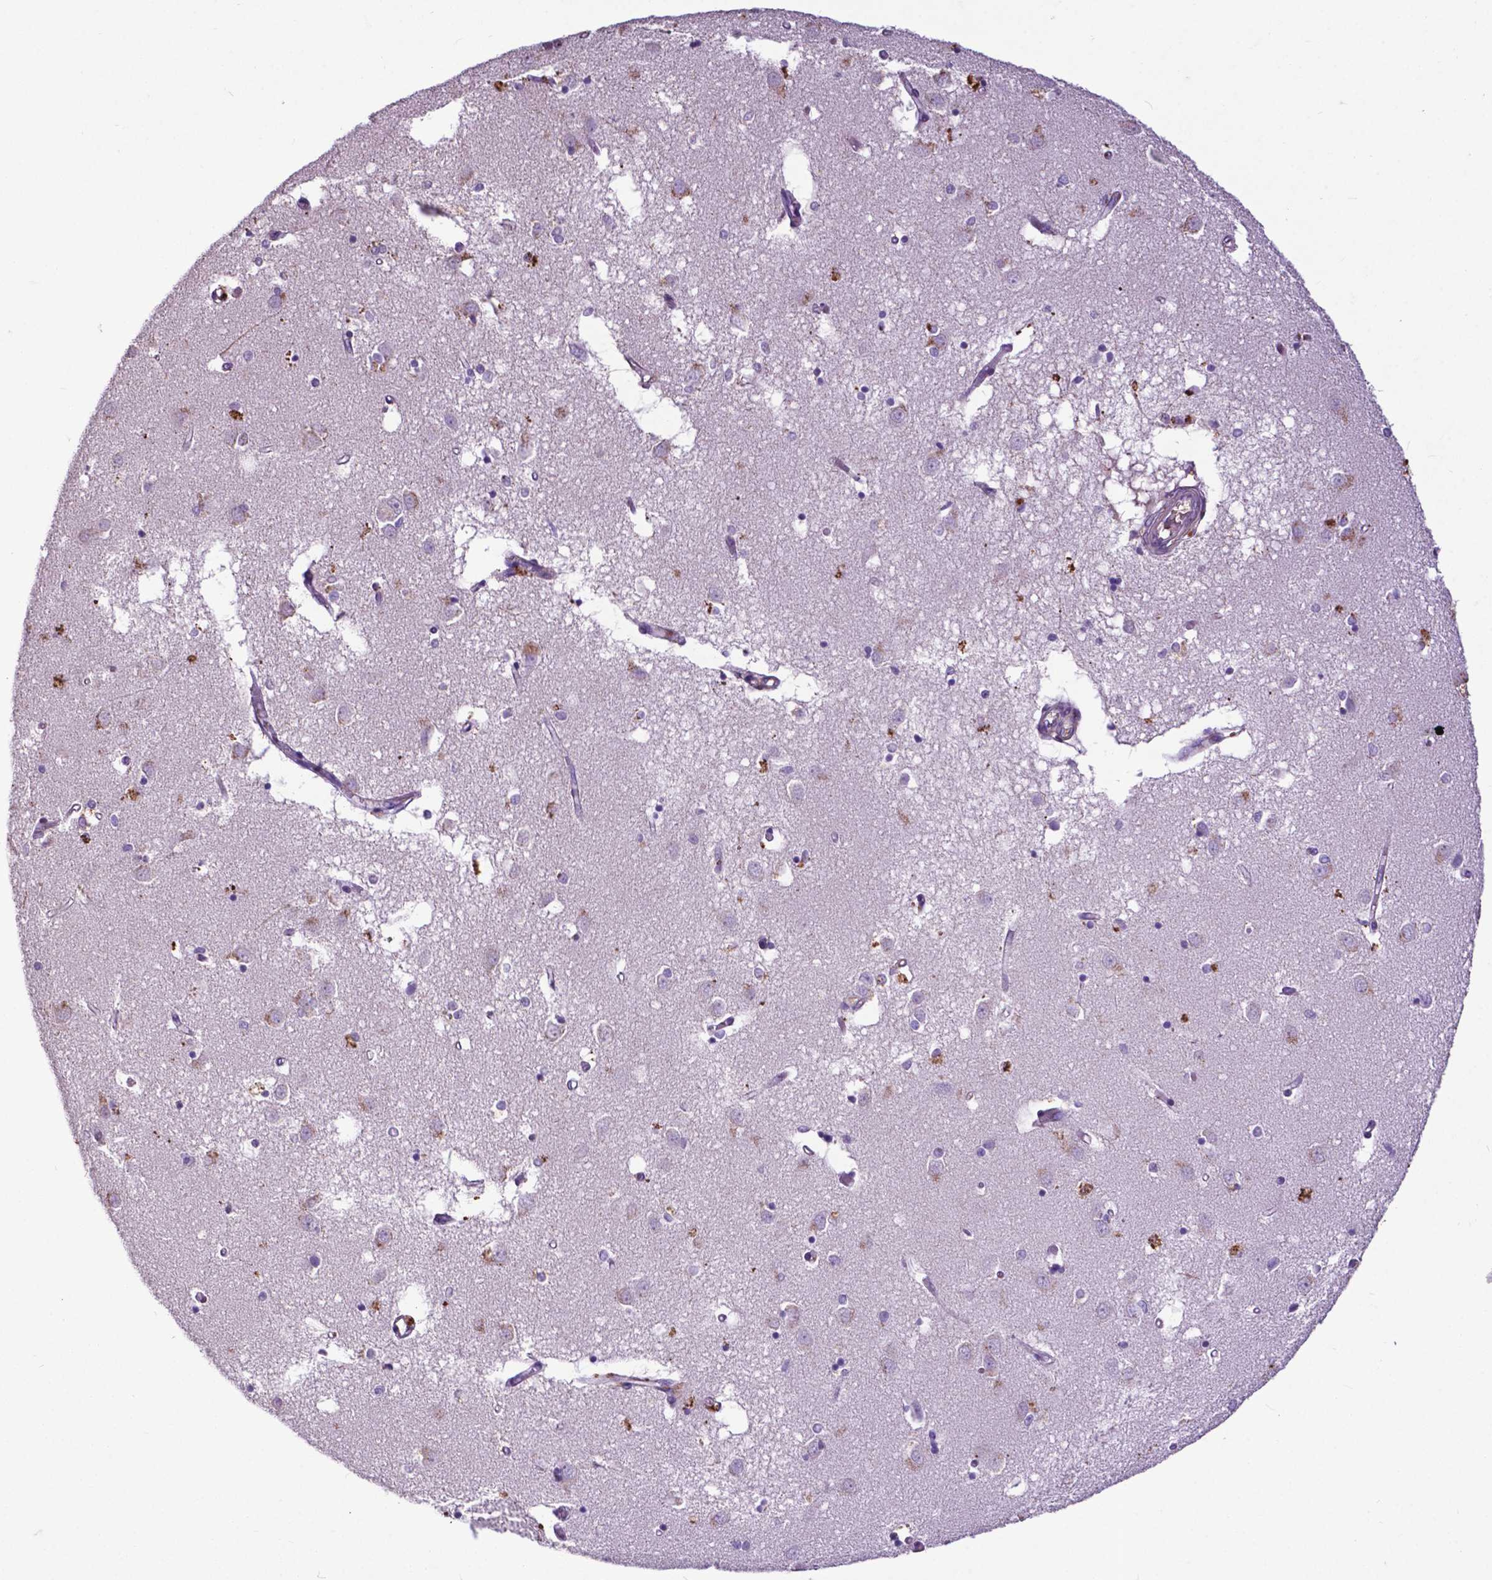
{"staining": {"intensity": "negative", "quantity": "none", "location": "none"}, "tissue": "caudate", "cell_type": "Glial cells", "image_type": "normal", "snomed": [{"axis": "morphology", "description": "Normal tissue, NOS"}, {"axis": "topography", "description": "Lateral ventricle wall"}], "caption": "Image shows no protein expression in glial cells of normal caudate.", "gene": "PDLIM1", "patient": {"sex": "male", "age": 54}}